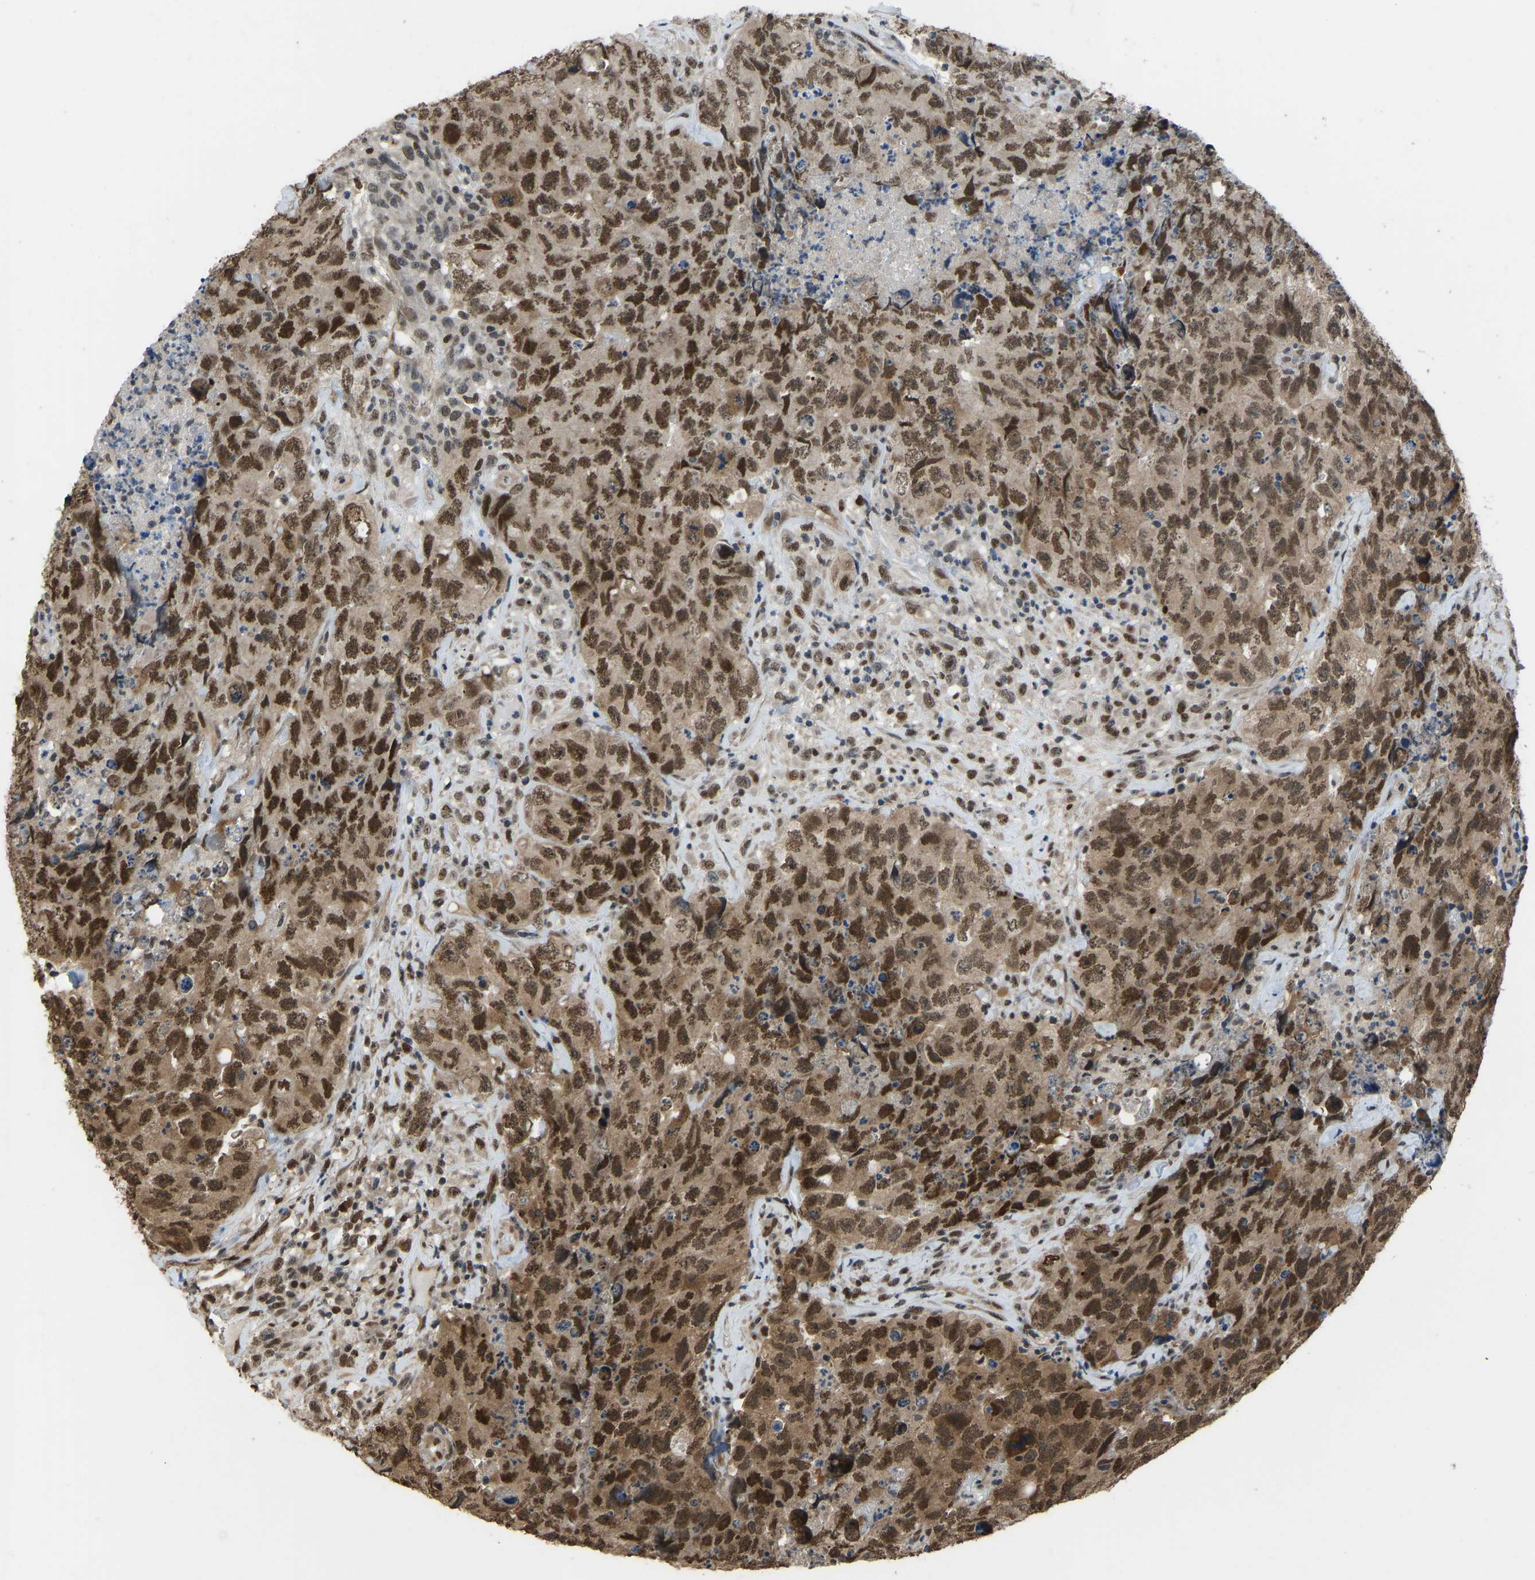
{"staining": {"intensity": "strong", "quantity": ">75%", "location": "cytoplasmic/membranous,nuclear"}, "tissue": "testis cancer", "cell_type": "Tumor cells", "image_type": "cancer", "snomed": [{"axis": "morphology", "description": "Carcinoma, Embryonal, NOS"}, {"axis": "topography", "description": "Testis"}], "caption": "Immunohistochemistry (IHC) photomicrograph of human testis cancer (embryonal carcinoma) stained for a protein (brown), which reveals high levels of strong cytoplasmic/membranous and nuclear positivity in about >75% of tumor cells.", "gene": "KPNA6", "patient": {"sex": "male", "age": 32}}